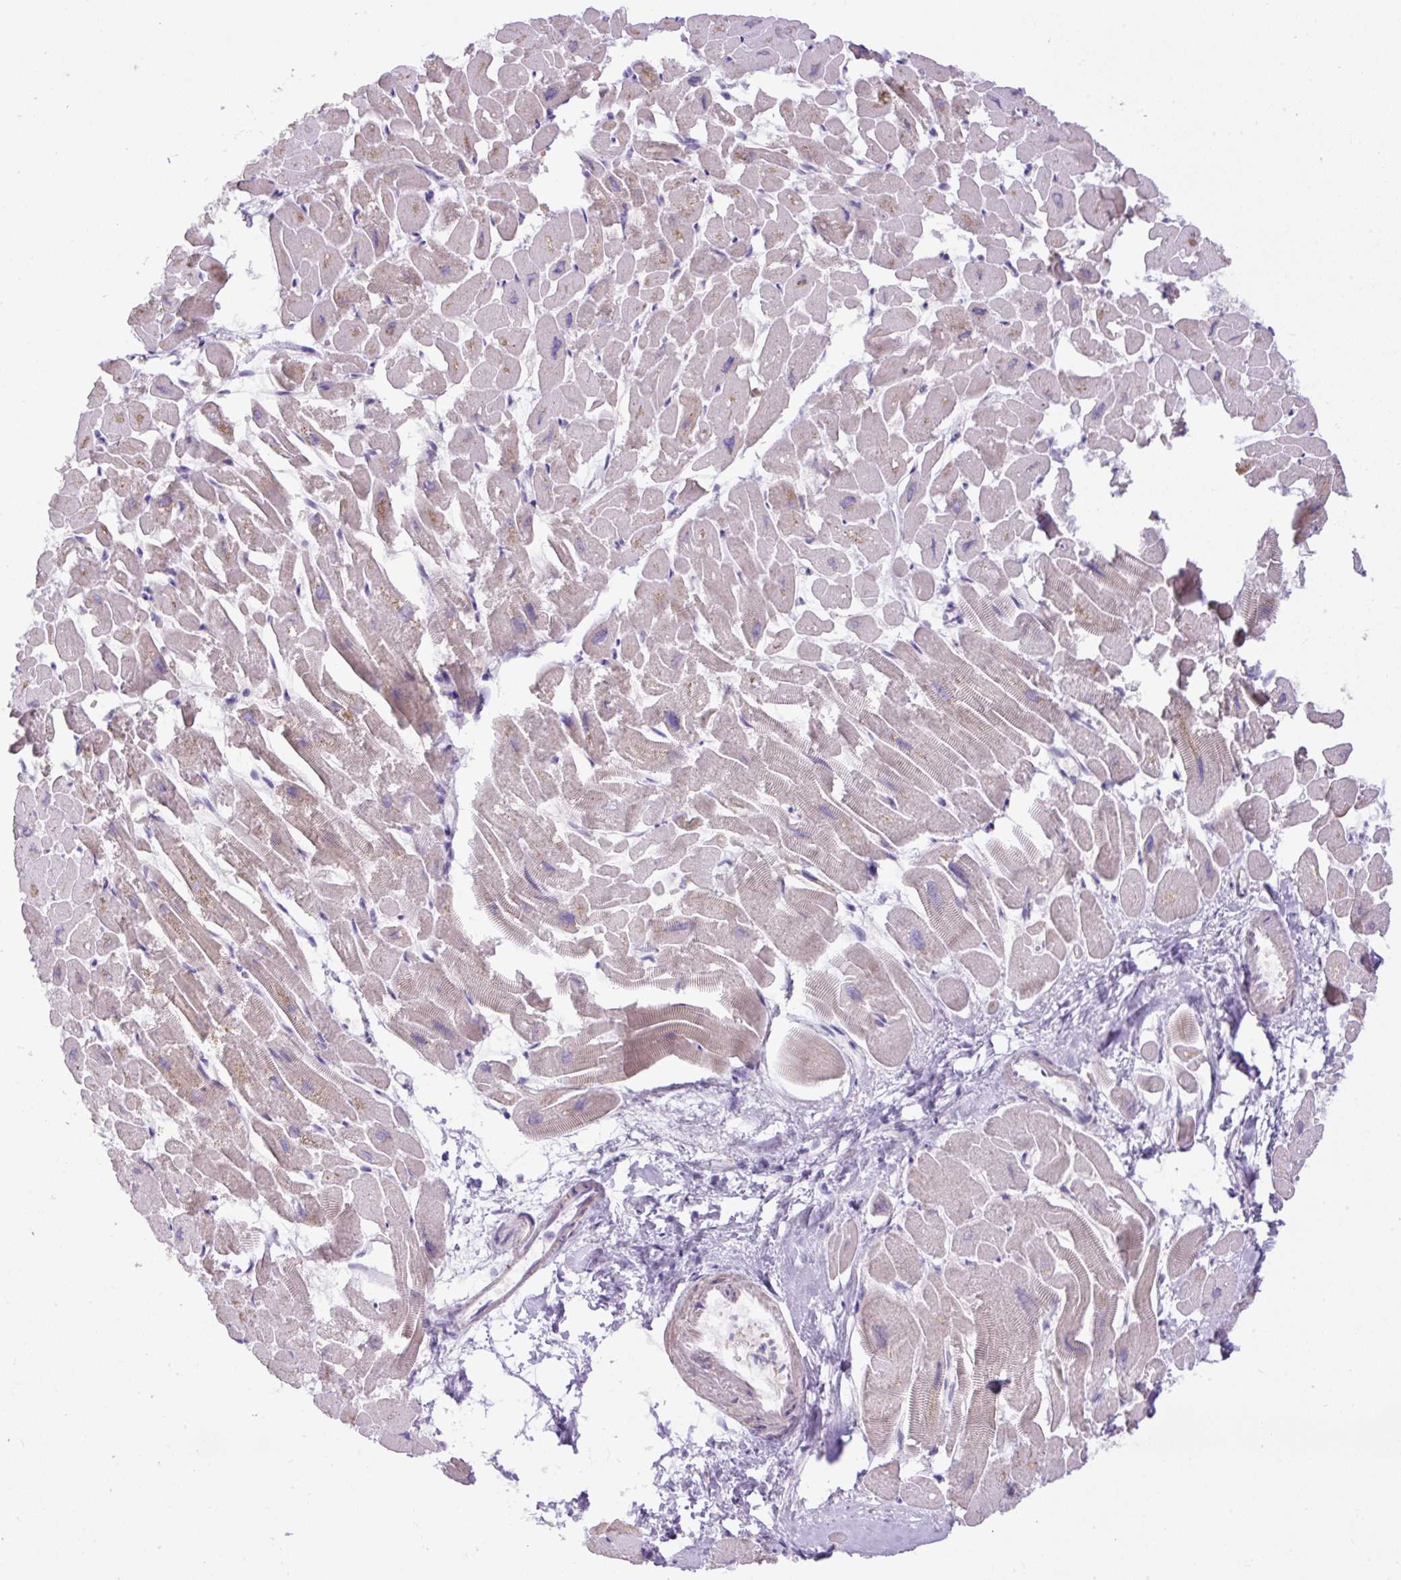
{"staining": {"intensity": "moderate", "quantity": "<25%", "location": "cytoplasmic/membranous"}, "tissue": "heart muscle", "cell_type": "Cardiomyocytes", "image_type": "normal", "snomed": [{"axis": "morphology", "description": "Normal tissue, NOS"}, {"axis": "topography", "description": "Heart"}], "caption": "Cardiomyocytes demonstrate low levels of moderate cytoplasmic/membranous staining in approximately <25% of cells in normal human heart muscle. The staining was performed using DAB (3,3'-diaminobenzidine) to visualize the protein expression in brown, while the nuclei were stained in blue with hematoxylin (Magnification: 20x).", "gene": "SPTBN5", "patient": {"sex": "male", "age": 54}}